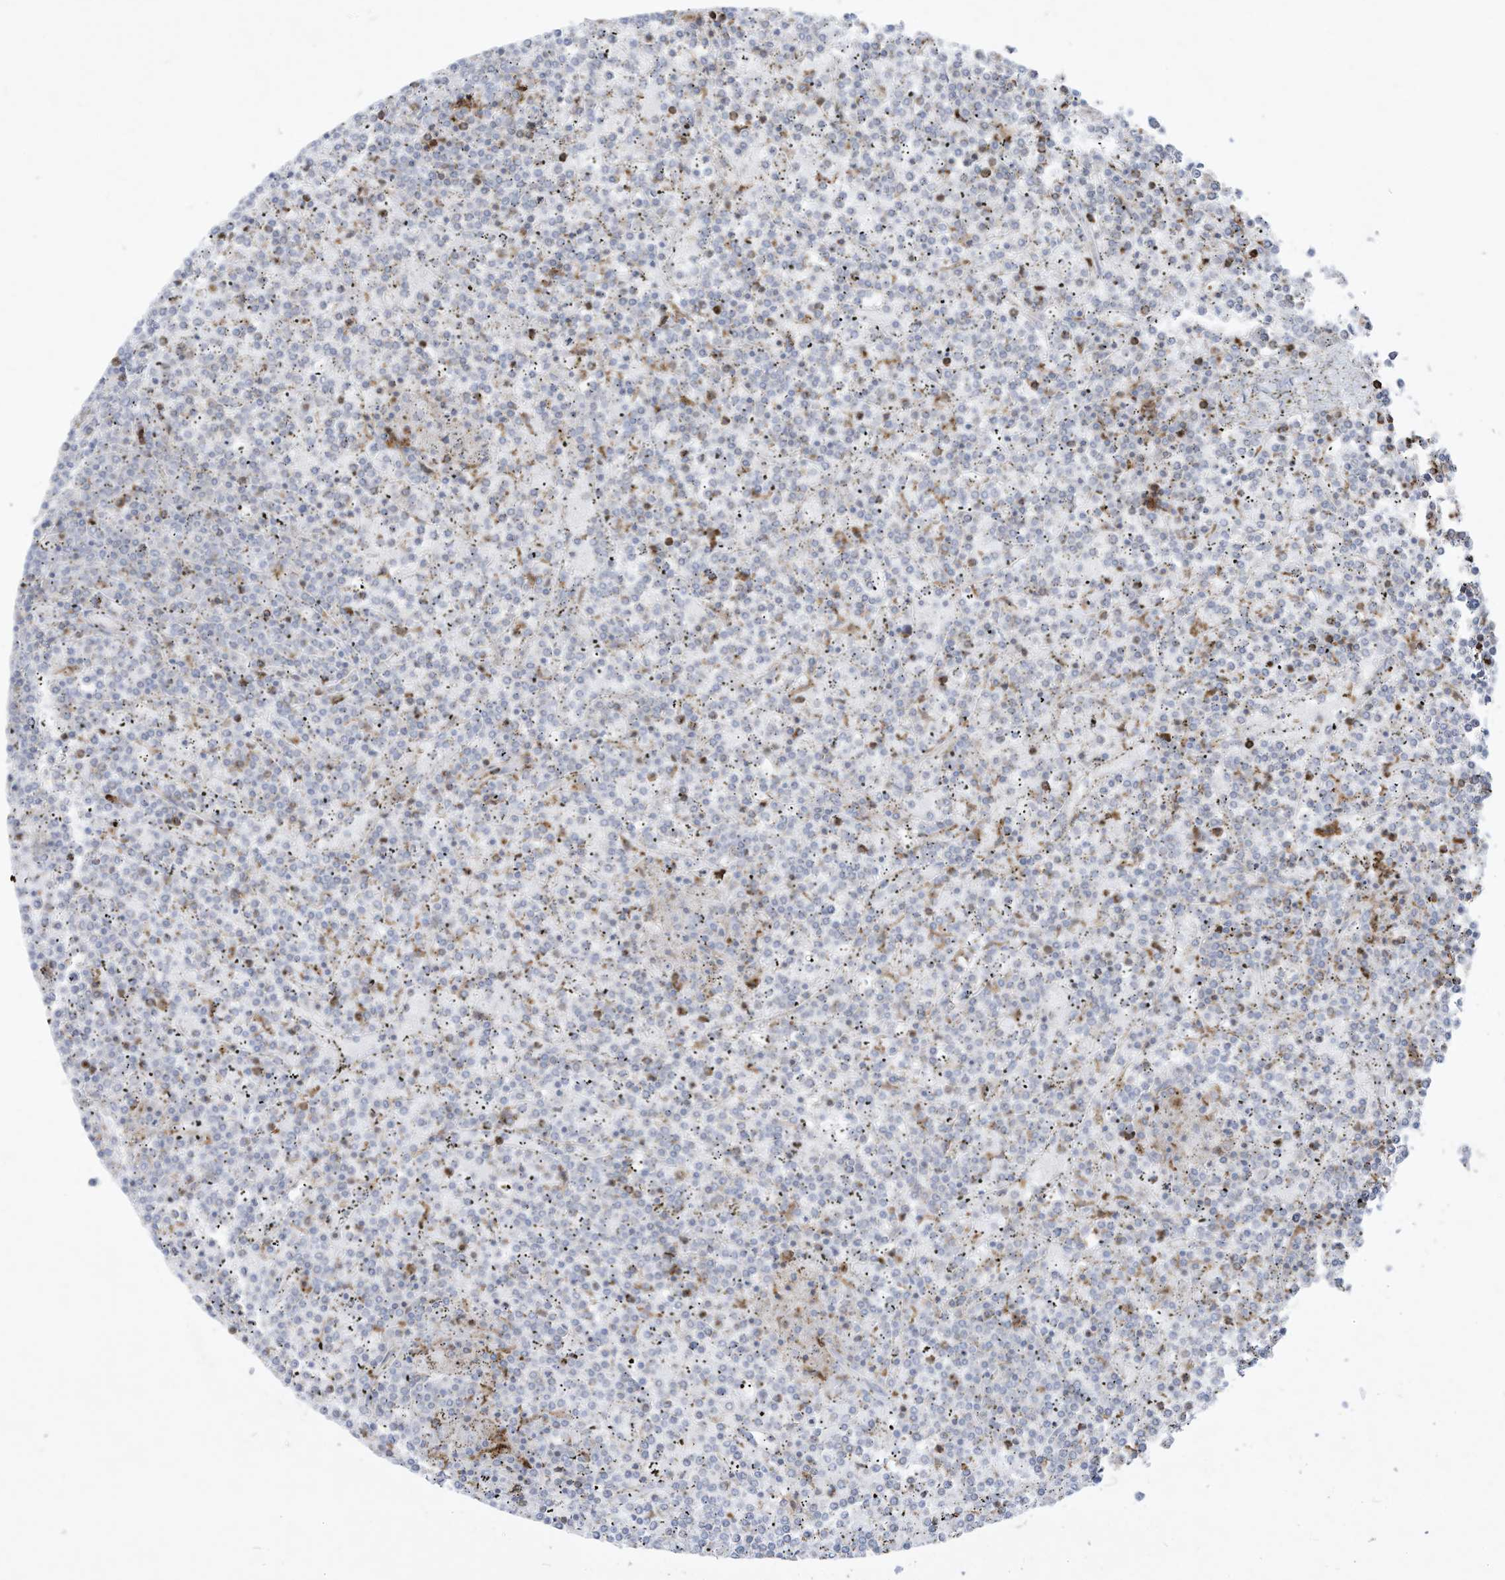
{"staining": {"intensity": "negative", "quantity": "none", "location": "none"}, "tissue": "lymphoma", "cell_type": "Tumor cells", "image_type": "cancer", "snomed": [{"axis": "morphology", "description": "Malignant lymphoma, non-Hodgkin's type, Low grade"}, {"axis": "topography", "description": "Spleen"}], "caption": "Micrograph shows no significant protein positivity in tumor cells of low-grade malignant lymphoma, non-Hodgkin's type.", "gene": "THNSL2", "patient": {"sex": "female", "age": 19}}